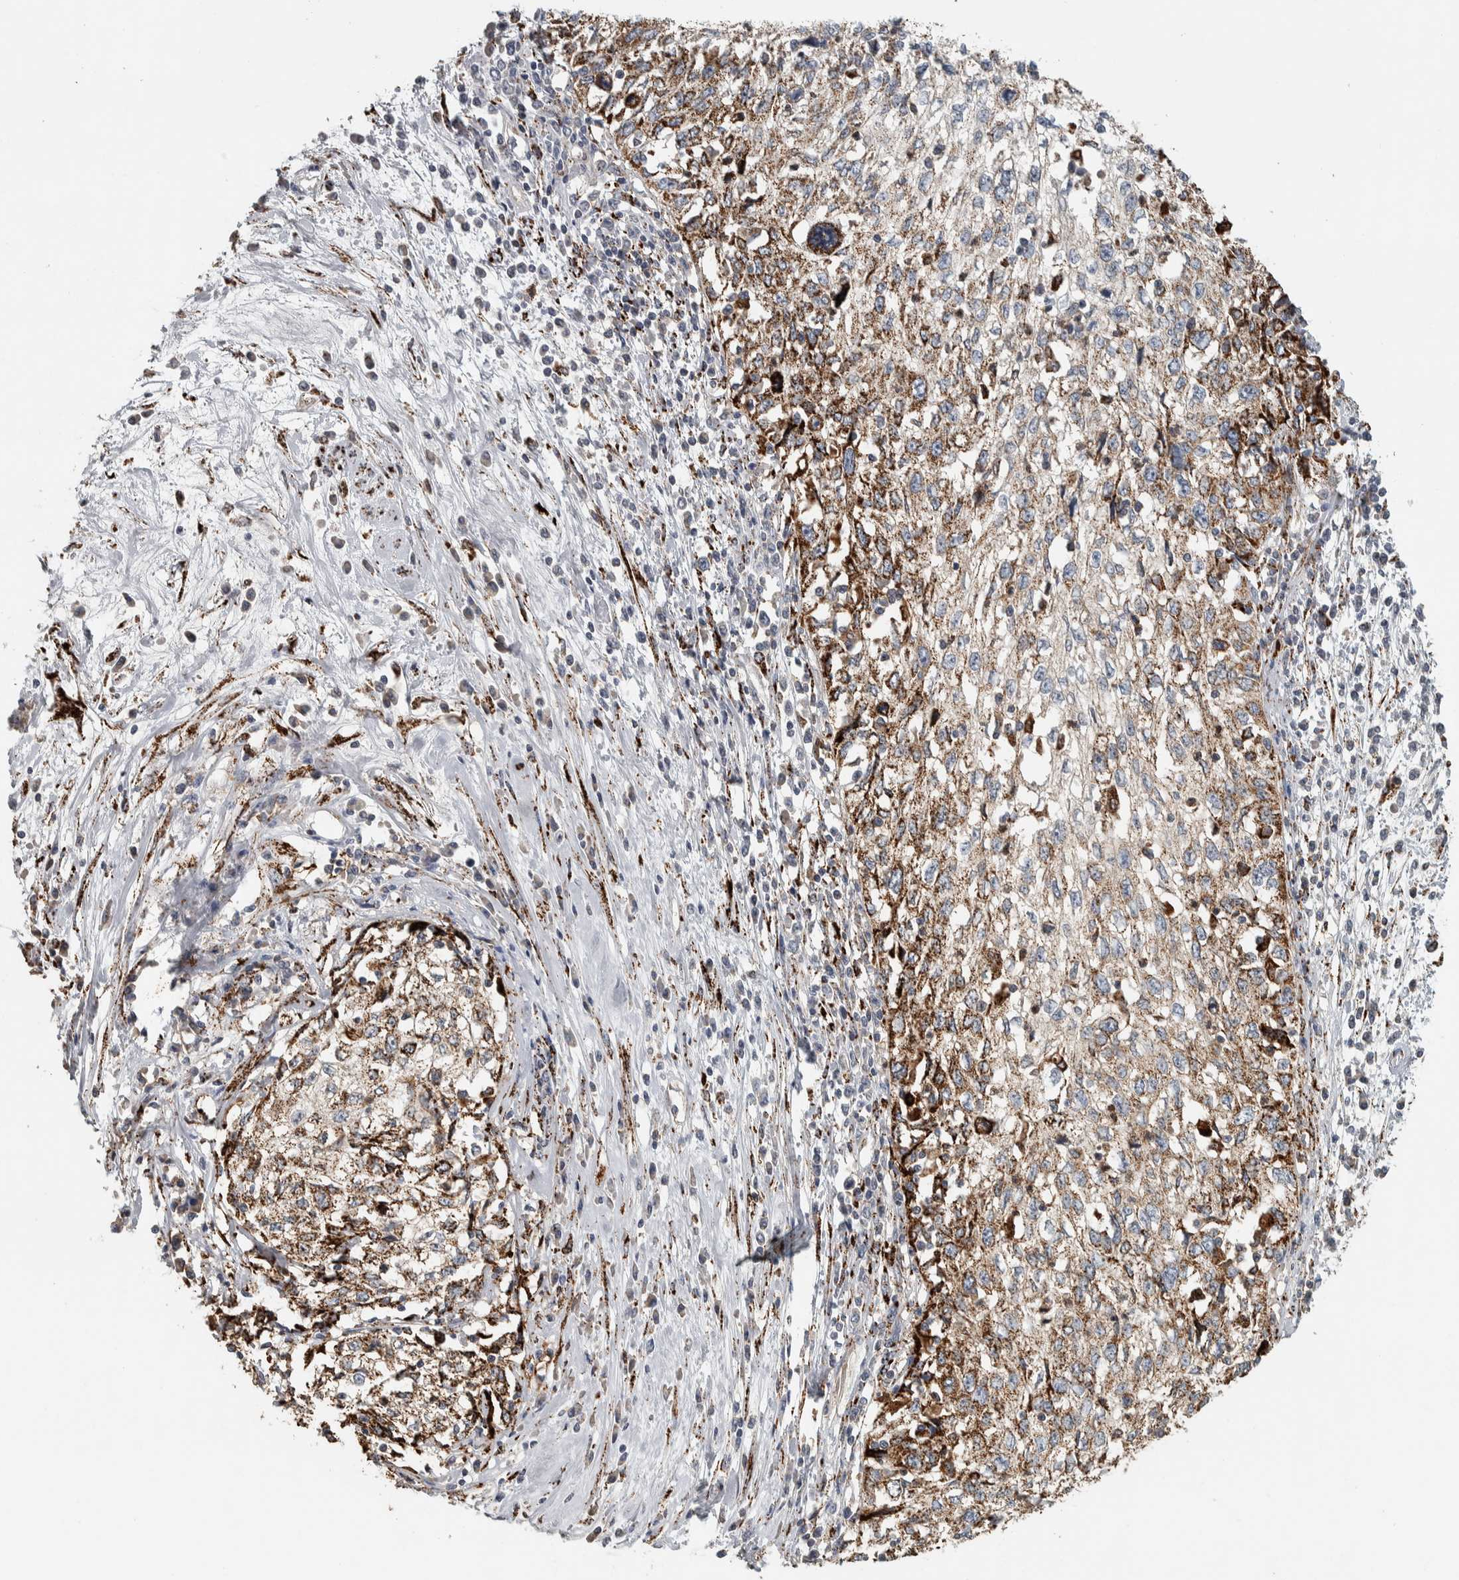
{"staining": {"intensity": "strong", "quantity": ">75%", "location": "cytoplasmic/membranous"}, "tissue": "cervical cancer", "cell_type": "Tumor cells", "image_type": "cancer", "snomed": [{"axis": "morphology", "description": "Squamous cell carcinoma, NOS"}, {"axis": "topography", "description": "Cervix"}], "caption": "Immunohistochemistry histopathology image of human squamous cell carcinoma (cervical) stained for a protein (brown), which exhibits high levels of strong cytoplasmic/membranous staining in approximately >75% of tumor cells.", "gene": "FAM78A", "patient": {"sex": "female", "age": 57}}